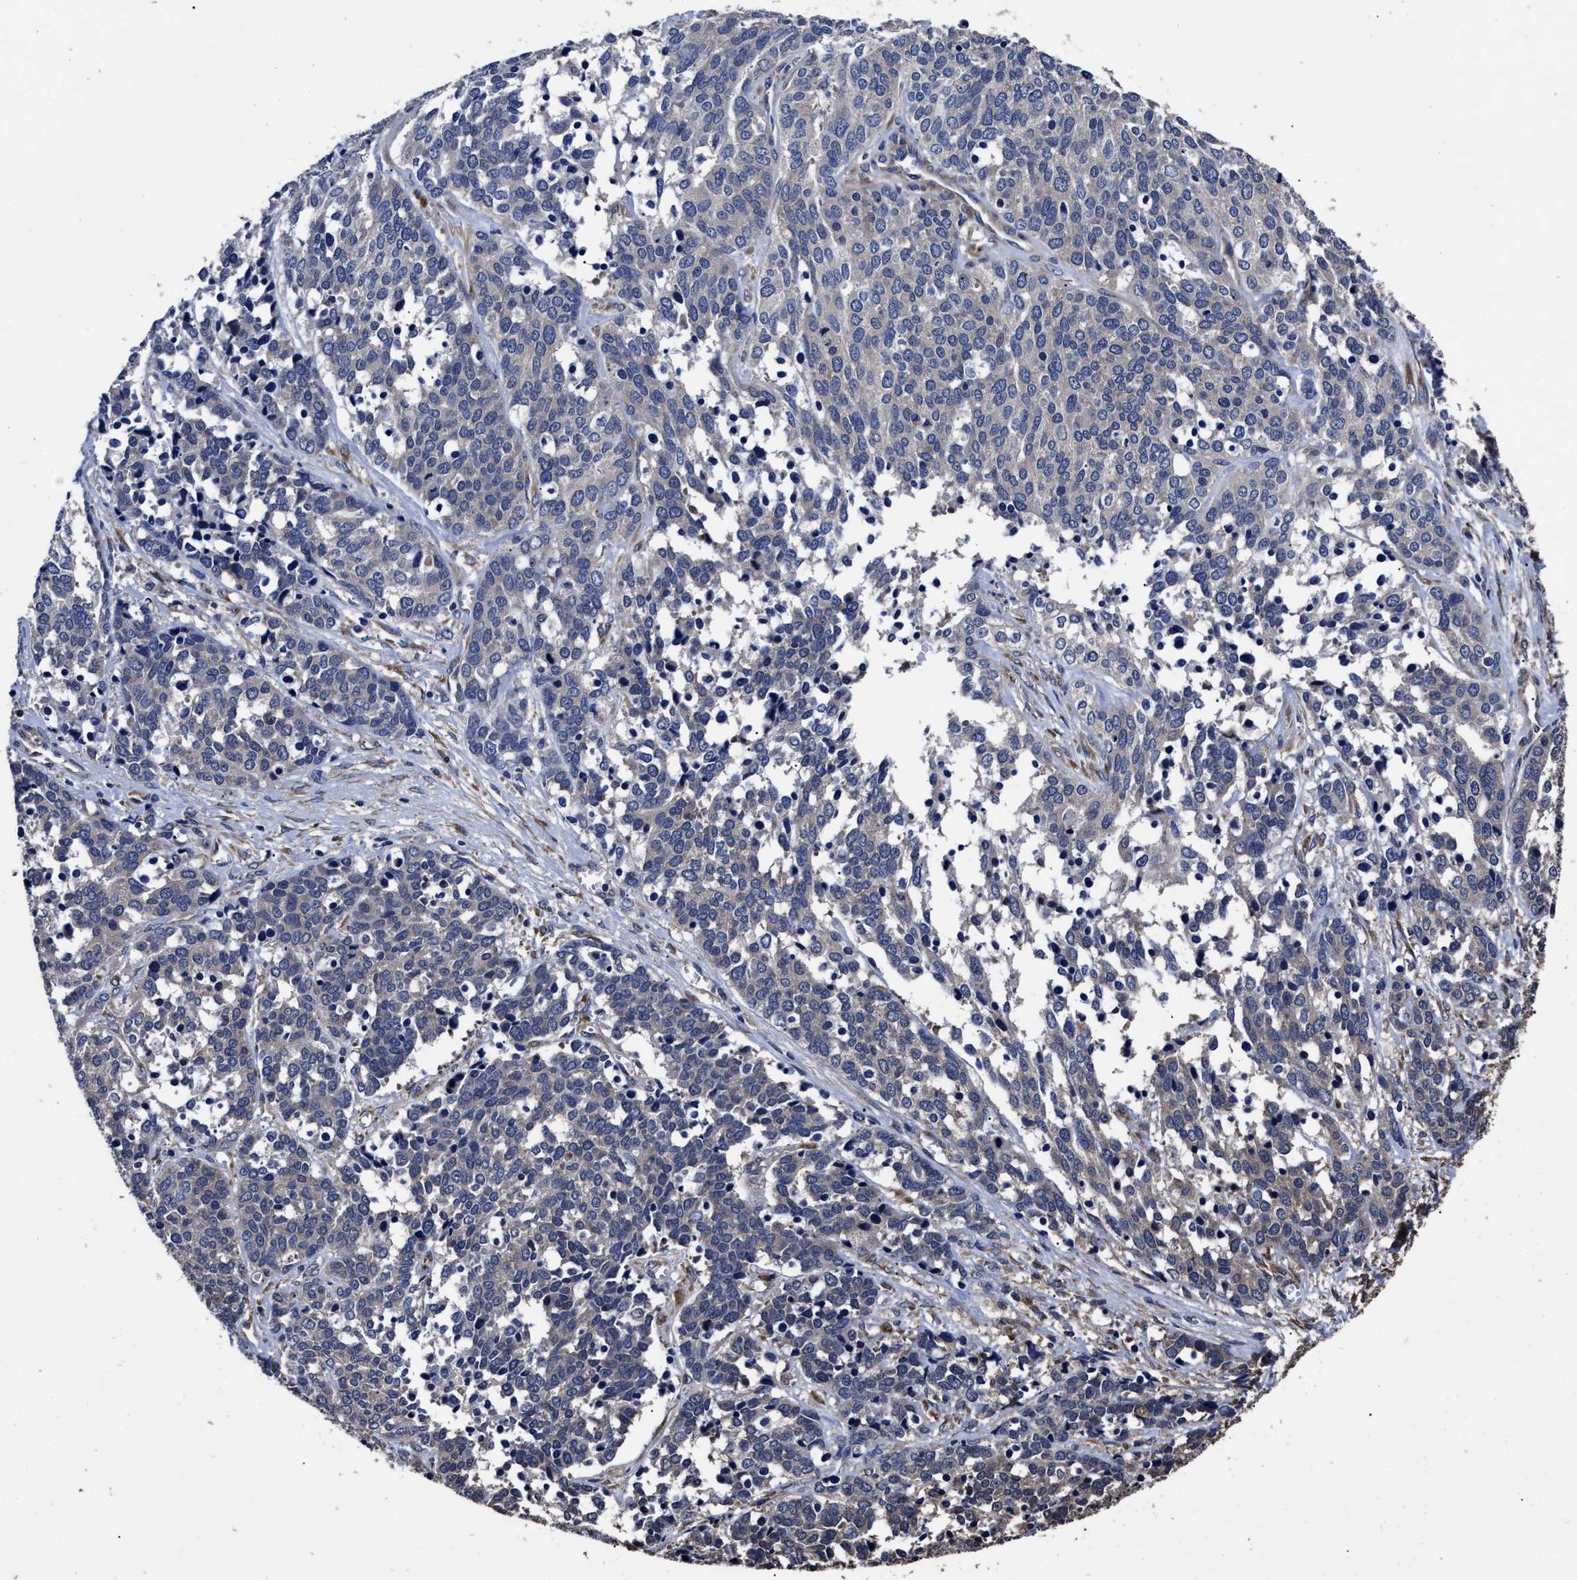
{"staining": {"intensity": "negative", "quantity": "none", "location": "none"}, "tissue": "ovarian cancer", "cell_type": "Tumor cells", "image_type": "cancer", "snomed": [{"axis": "morphology", "description": "Cystadenocarcinoma, serous, NOS"}, {"axis": "topography", "description": "Ovary"}], "caption": "Immunohistochemistry image of human ovarian serous cystadenocarcinoma stained for a protein (brown), which reveals no staining in tumor cells.", "gene": "AVEN", "patient": {"sex": "female", "age": 44}}